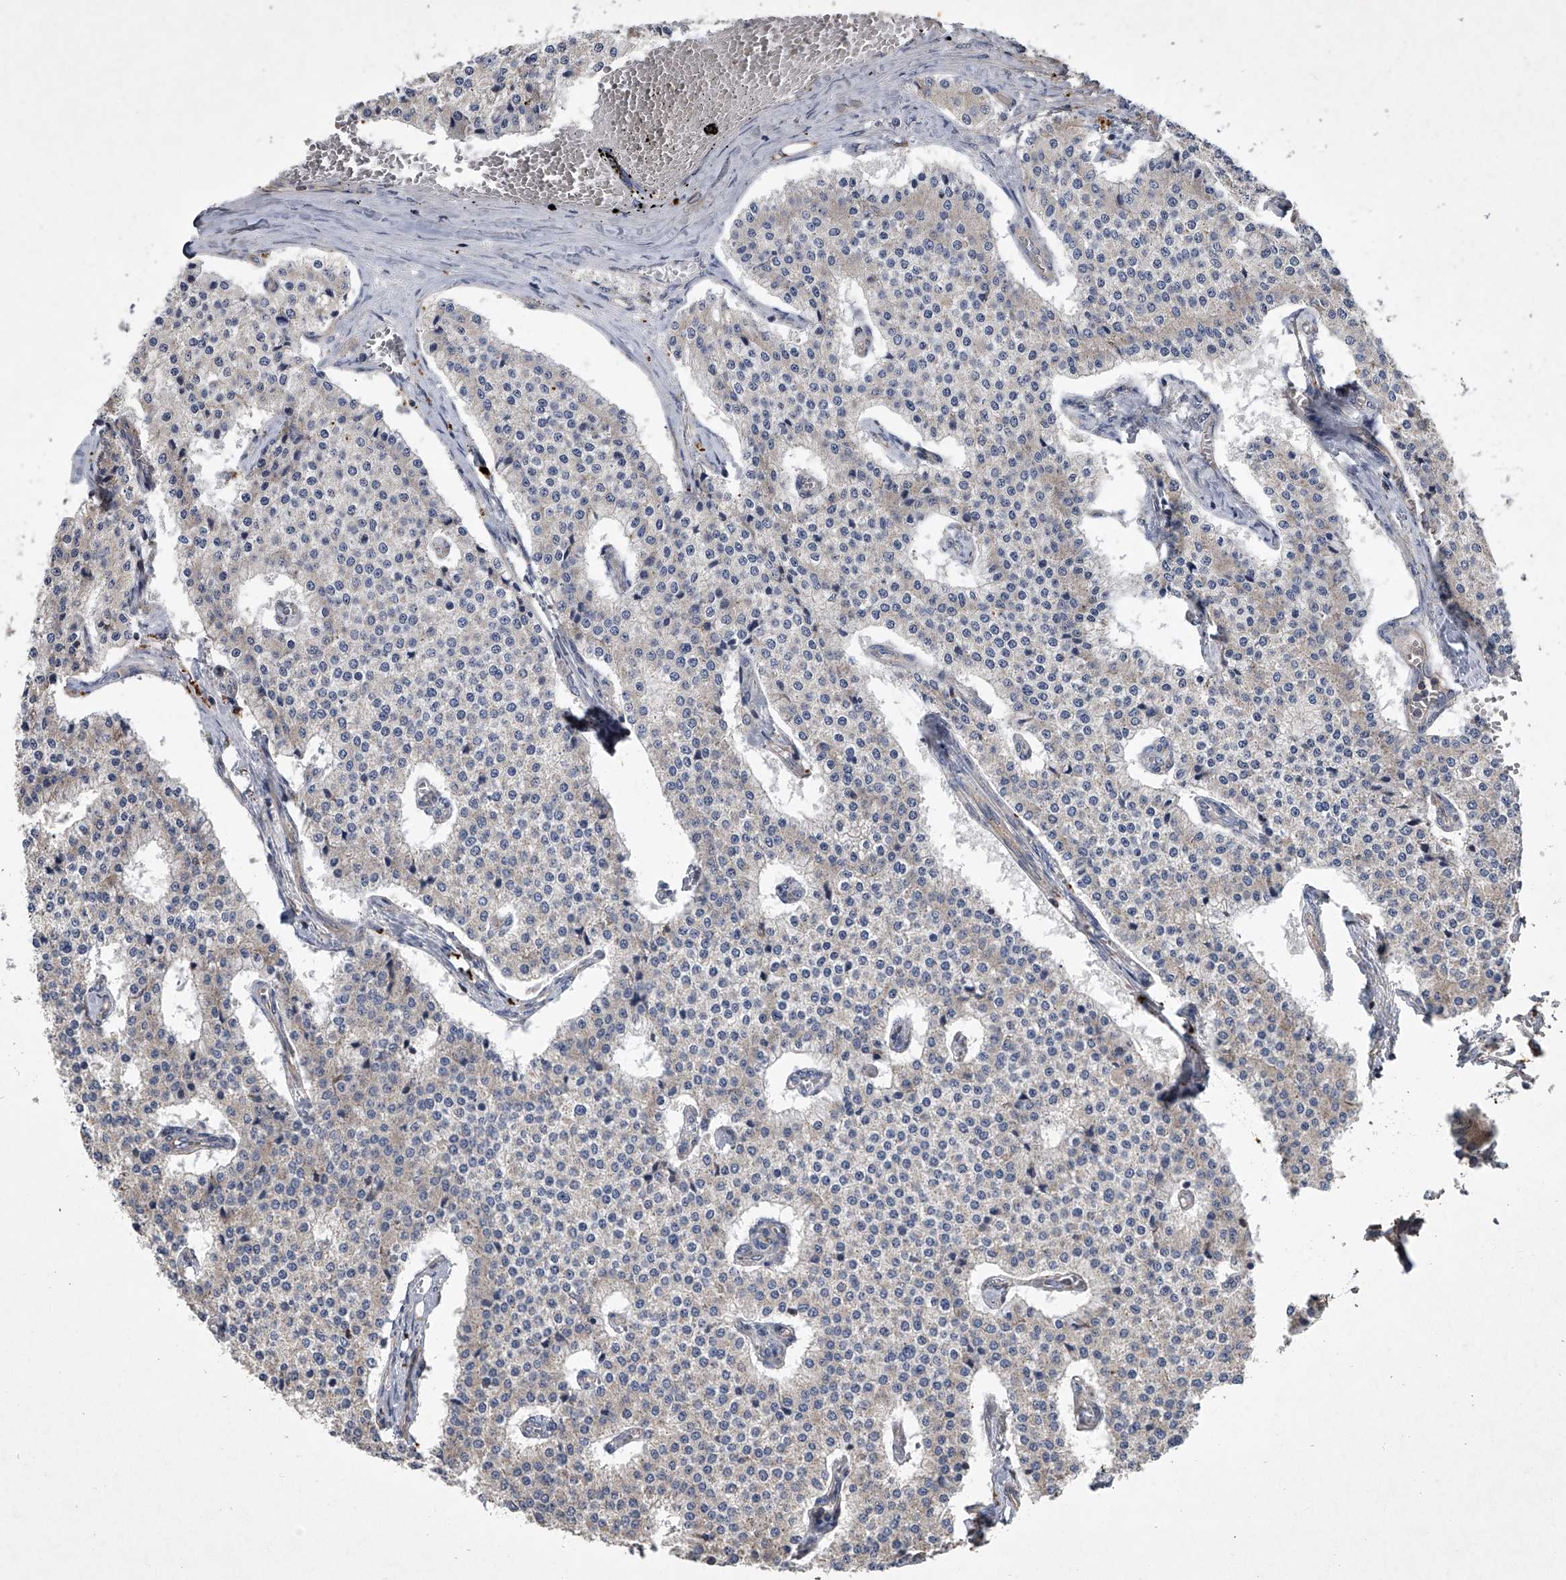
{"staining": {"intensity": "weak", "quantity": "<25%", "location": "cytoplasmic/membranous"}, "tissue": "carcinoid", "cell_type": "Tumor cells", "image_type": "cancer", "snomed": [{"axis": "morphology", "description": "Carcinoid, malignant, NOS"}, {"axis": "topography", "description": "Colon"}], "caption": "An immunohistochemistry photomicrograph of malignant carcinoid is shown. There is no staining in tumor cells of malignant carcinoid.", "gene": "DOCK9", "patient": {"sex": "female", "age": 52}}